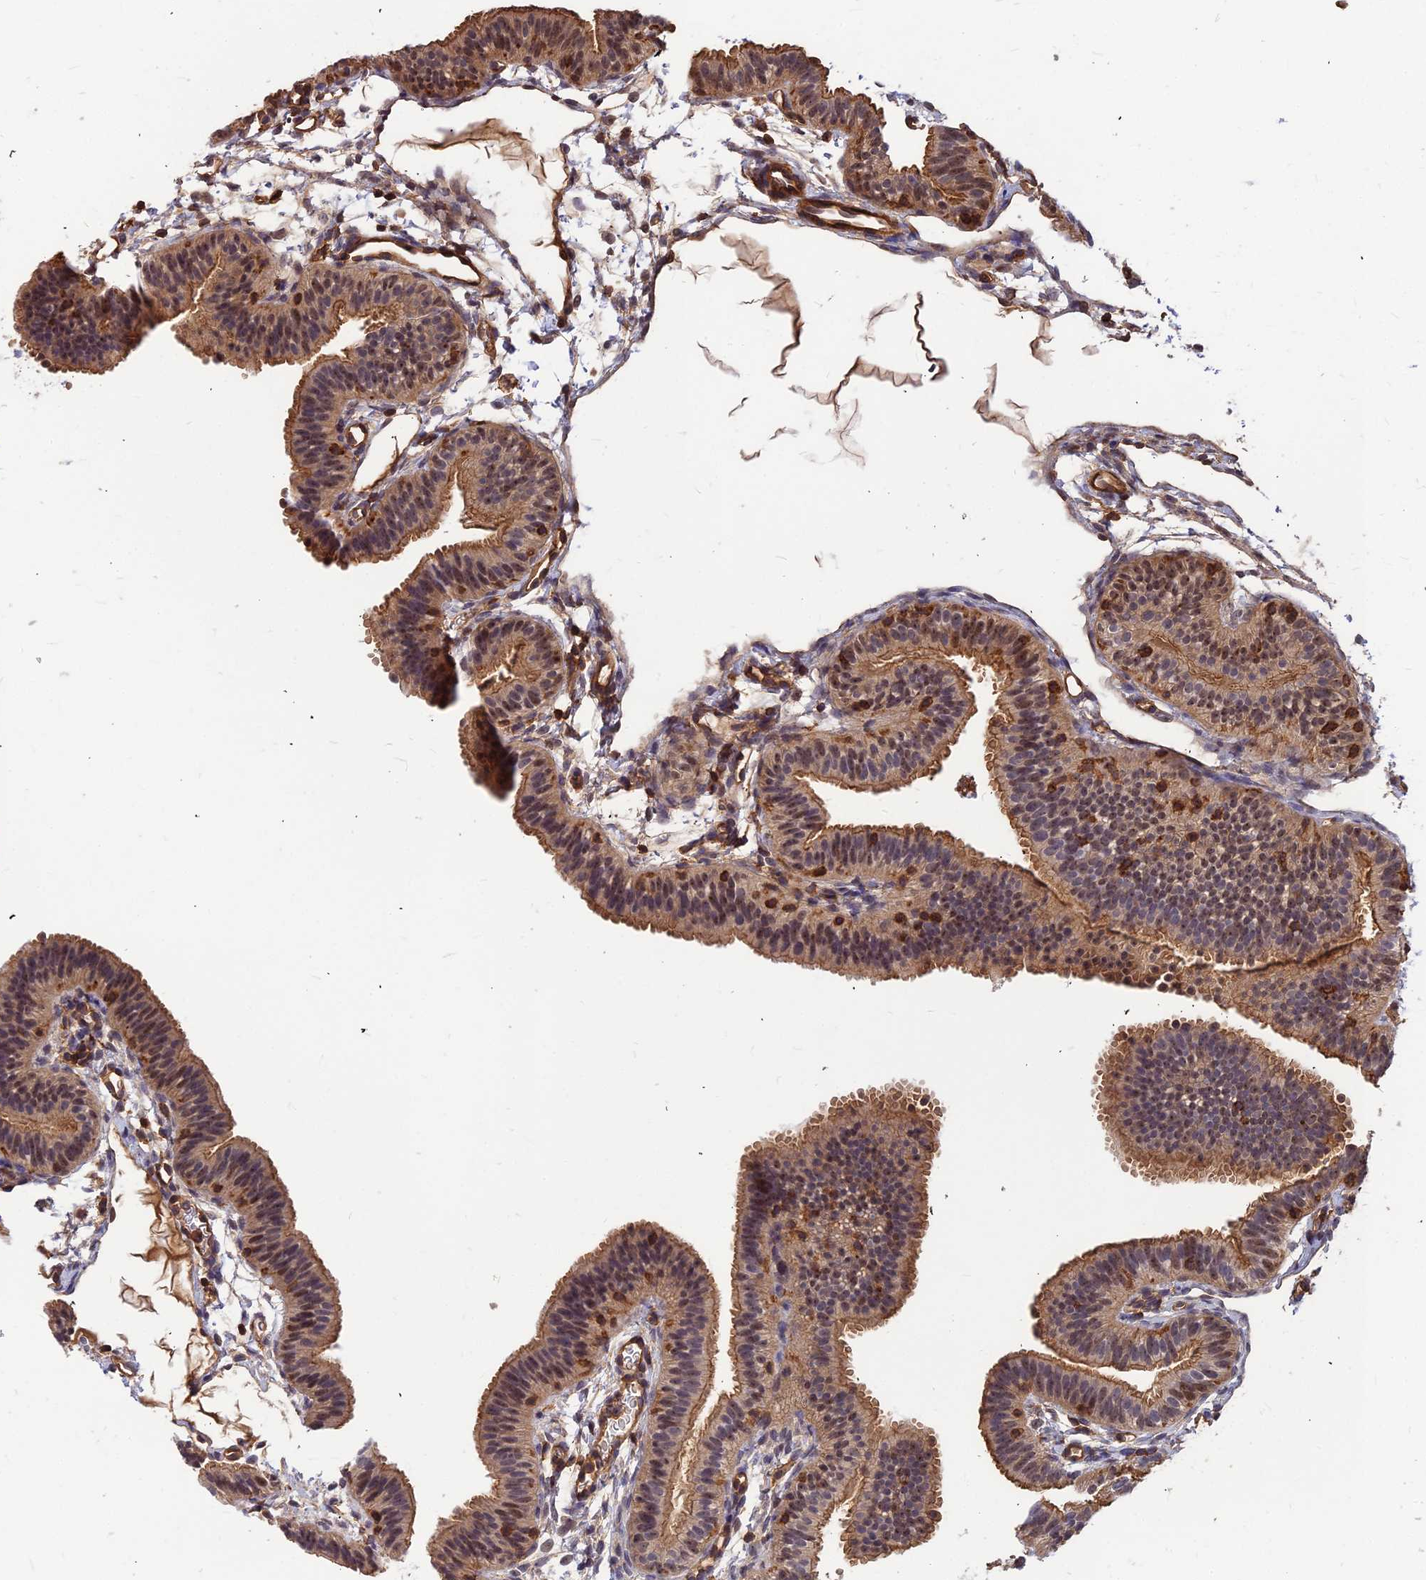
{"staining": {"intensity": "moderate", "quantity": ">75%", "location": "cytoplasmic/membranous,nuclear"}, "tissue": "fallopian tube", "cell_type": "Glandular cells", "image_type": "normal", "snomed": [{"axis": "morphology", "description": "Normal tissue, NOS"}, {"axis": "topography", "description": "Fallopian tube"}], "caption": "Moderate cytoplasmic/membranous,nuclear expression is seen in about >75% of glandular cells in unremarkable fallopian tube. Using DAB (3,3'-diaminobenzidine) (brown) and hematoxylin (blue) stains, captured at high magnification using brightfield microscopy.", "gene": "ZNF467", "patient": {"sex": "female", "age": 35}}